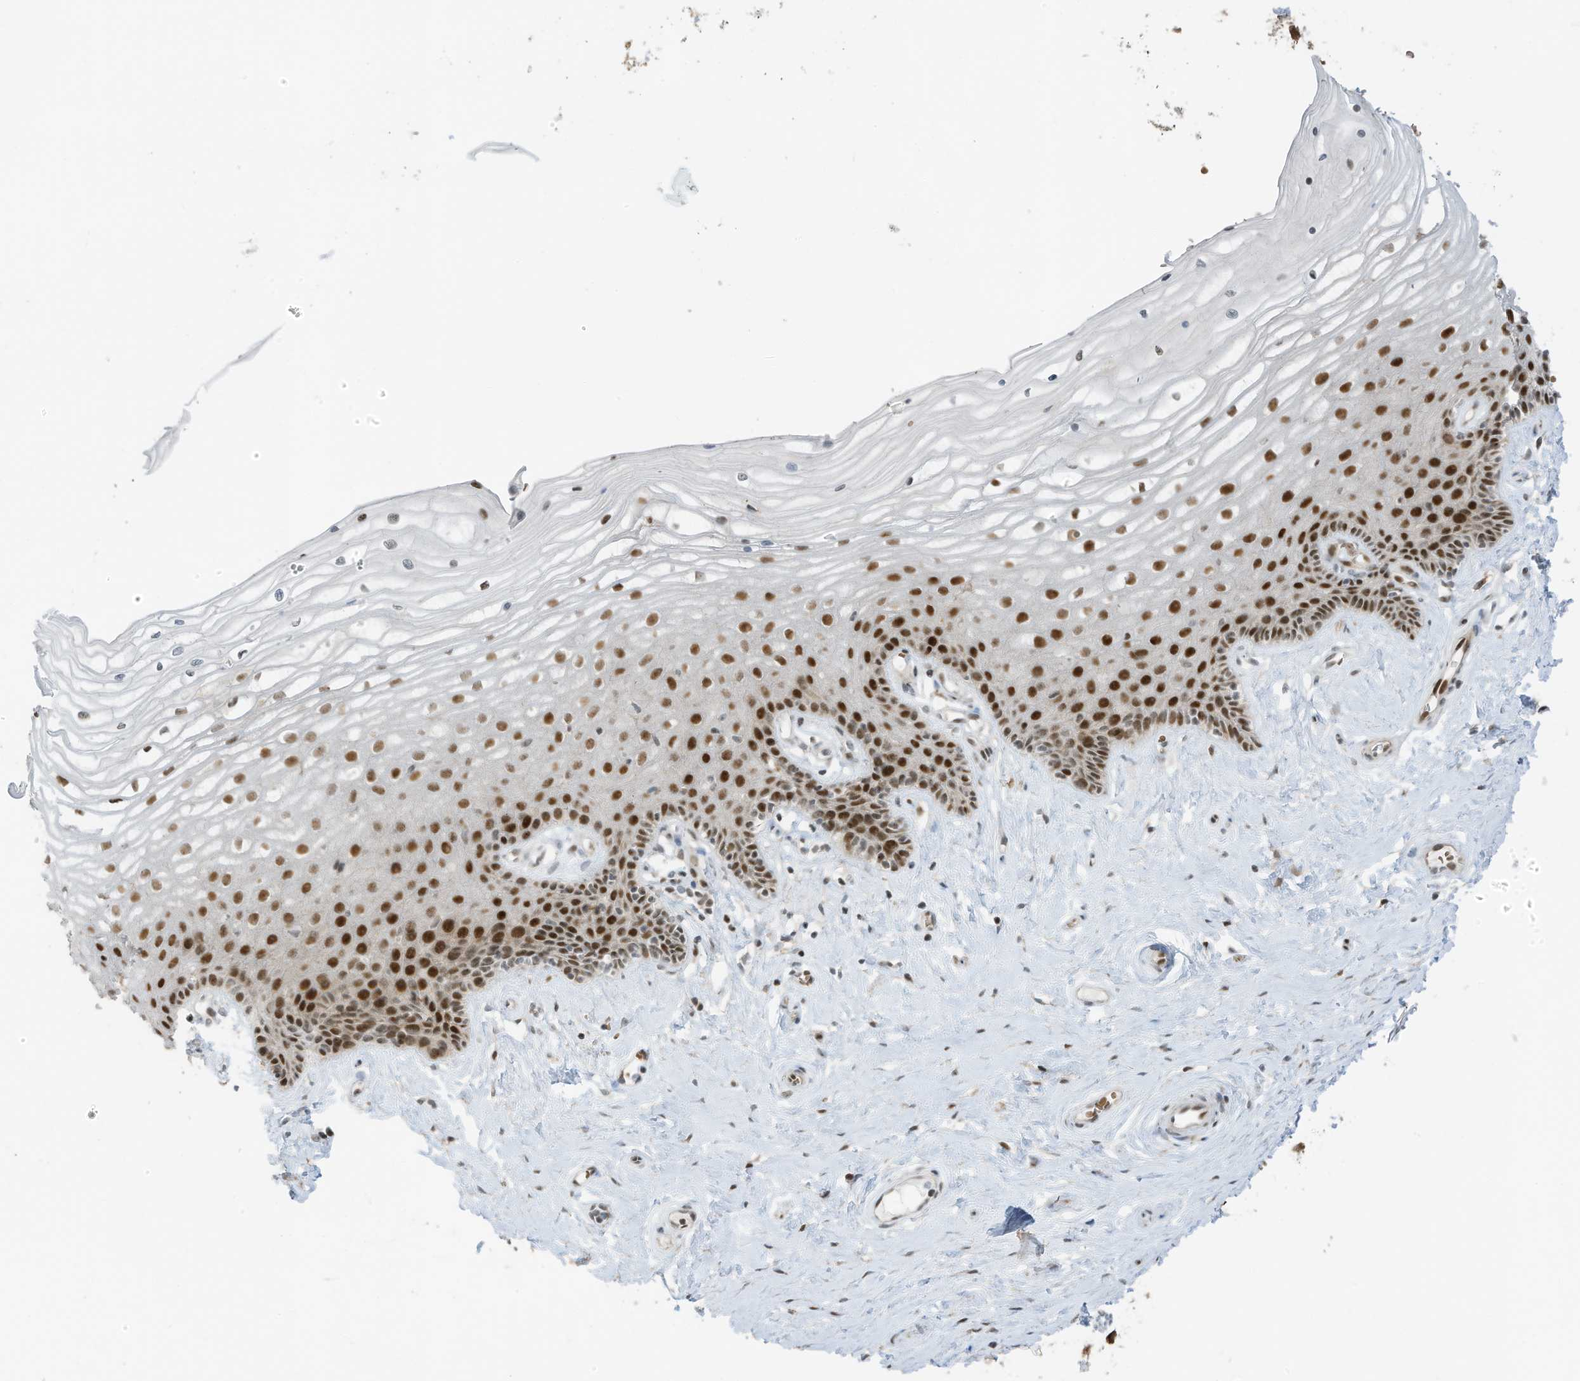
{"staining": {"intensity": "strong", "quantity": "25%-75%", "location": "nuclear"}, "tissue": "vagina", "cell_type": "Squamous epithelial cells", "image_type": "normal", "snomed": [{"axis": "morphology", "description": "Normal tissue, NOS"}, {"axis": "topography", "description": "Vagina"}, {"axis": "topography", "description": "Cervix"}], "caption": "Unremarkable vagina was stained to show a protein in brown. There is high levels of strong nuclear positivity in about 25%-75% of squamous epithelial cells. (DAB IHC, brown staining for protein, blue staining for nuclei).", "gene": "ZCWPW2", "patient": {"sex": "female", "age": 40}}